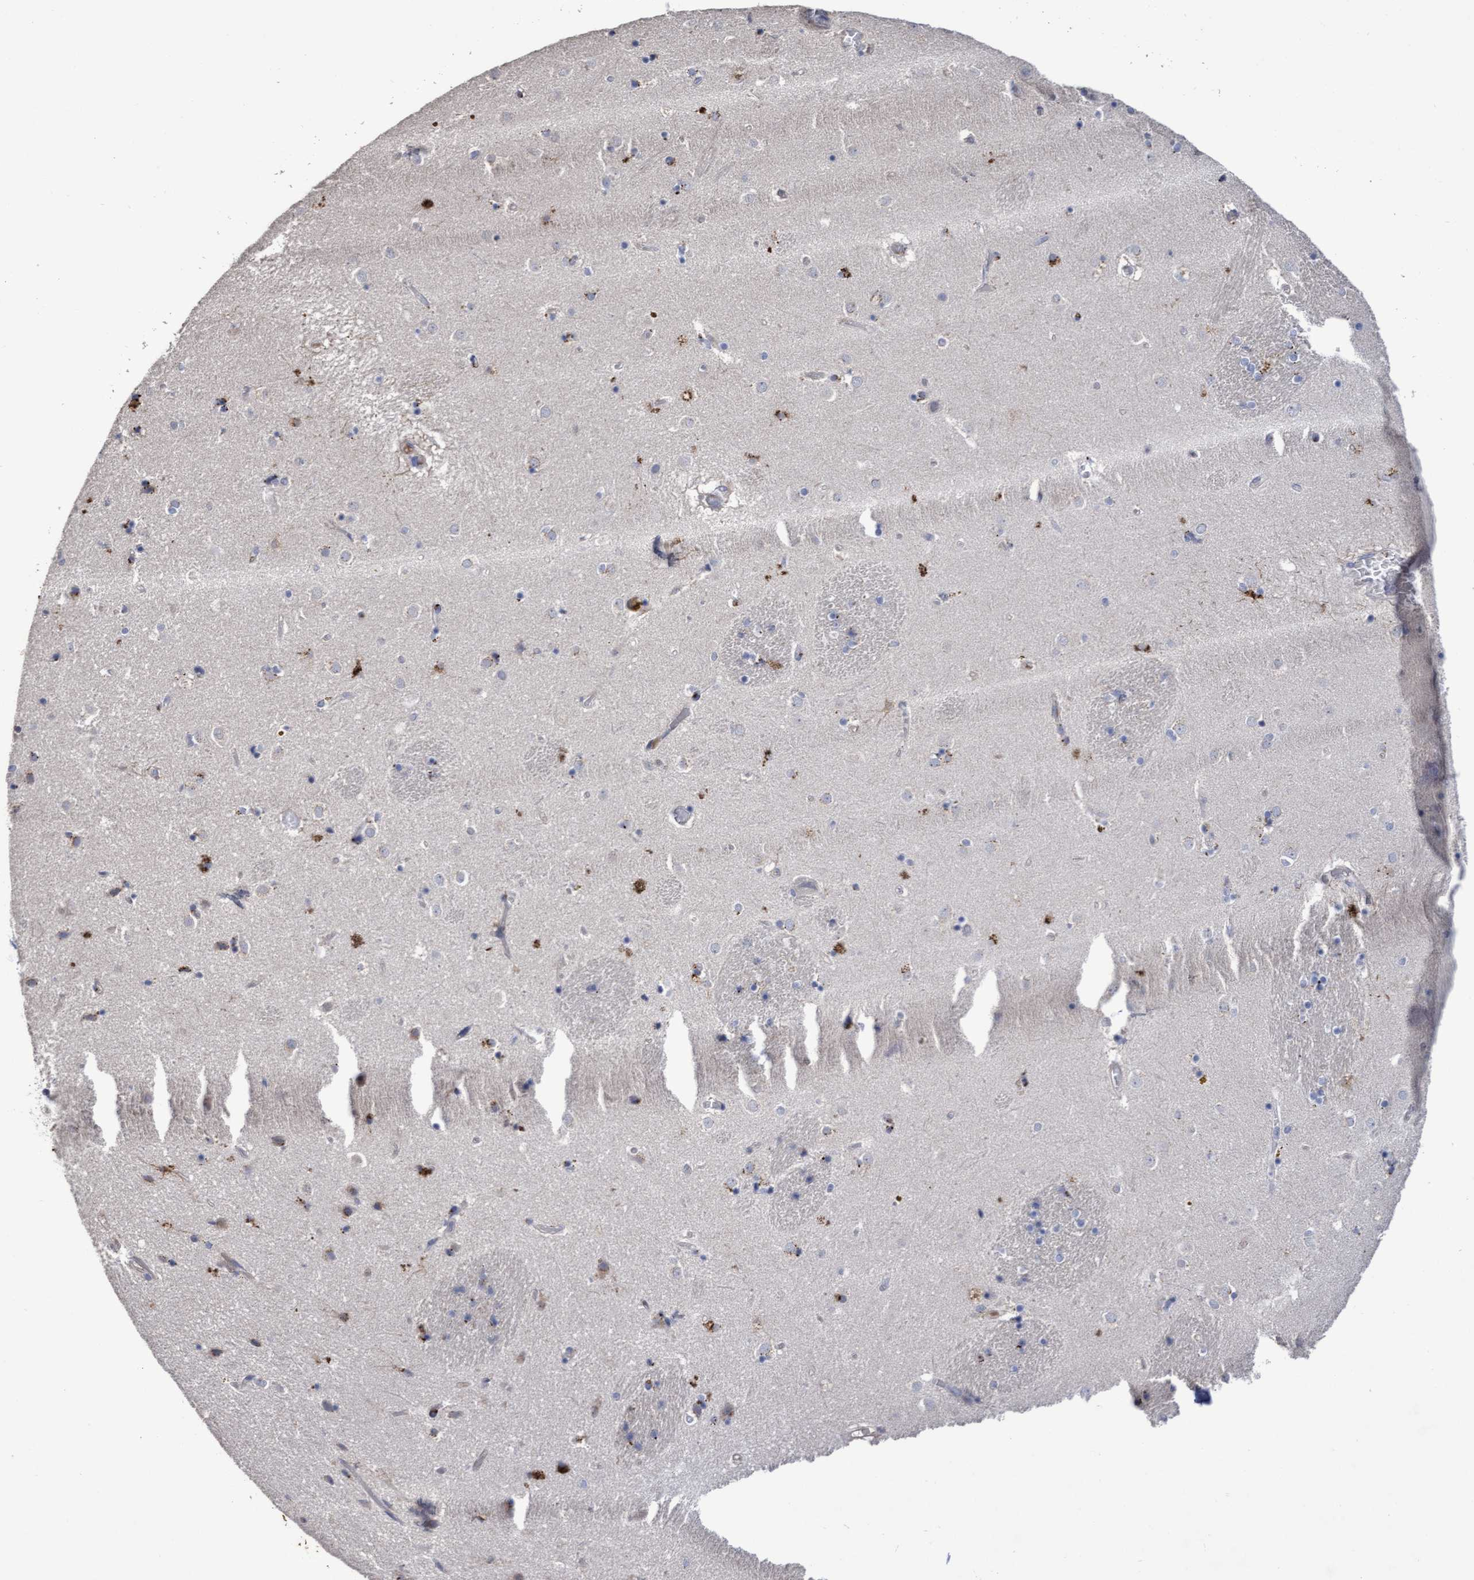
{"staining": {"intensity": "negative", "quantity": "none", "location": "none"}, "tissue": "caudate", "cell_type": "Glial cells", "image_type": "normal", "snomed": [{"axis": "morphology", "description": "Normal tissue, NOS"}, {"axis": "topography", "description": "Lateral ventricle wall"}], "caption": "Glial cells are negative for brown protein staining in normal caudate. (DAB (3,3'-diaminobenzidine) IHC visualized using brightfield microscopy, high magnification).", "gene": "KRT24", "patient": {"sex": "male", "age": 70}}